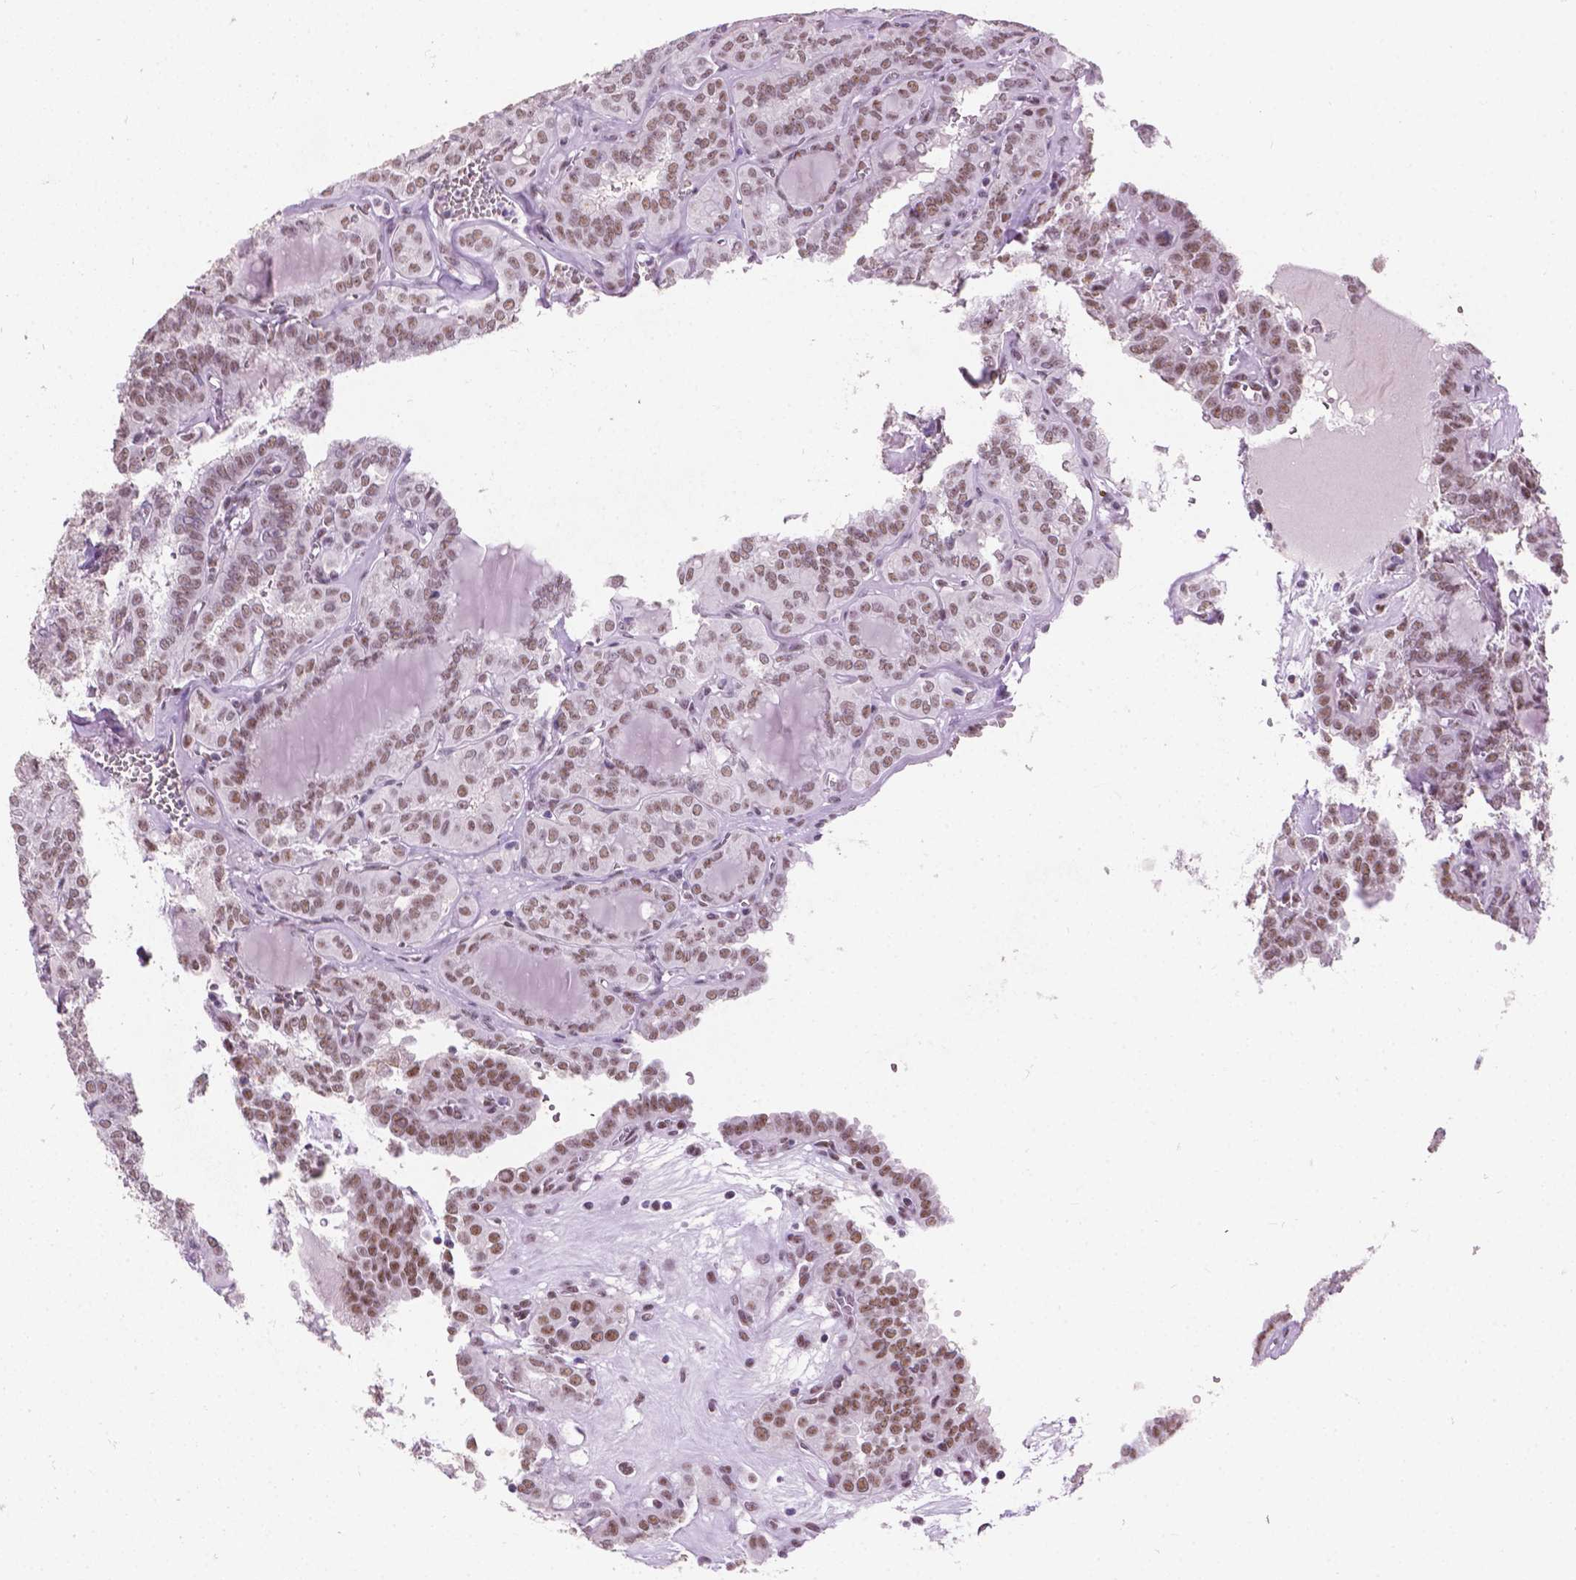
{"staining": {"intensity": "moderate", "quantity": "25%-75%", "location": "nuclear"}, "tissue": "thyroid cancer", "cell_type": "Tumor cells", "image_type": "cancer", "snomed": [{"axis": "morphology", "description": "Papillary adenocarcinoma, NOS"}, {"axis": "topography", "description": "Thyroid gland"}], "caption": "Immunohistochemistry (IHC) (DAB (3,3'-diaminobenzidine)) staining of human papillary adenocarcinoma (thyroid) displays moderate nuclear protein staining in approximately 25%-75% of tumor cells.", "gene": "COIL", "patient": {"sex": "female", "age": 41}}